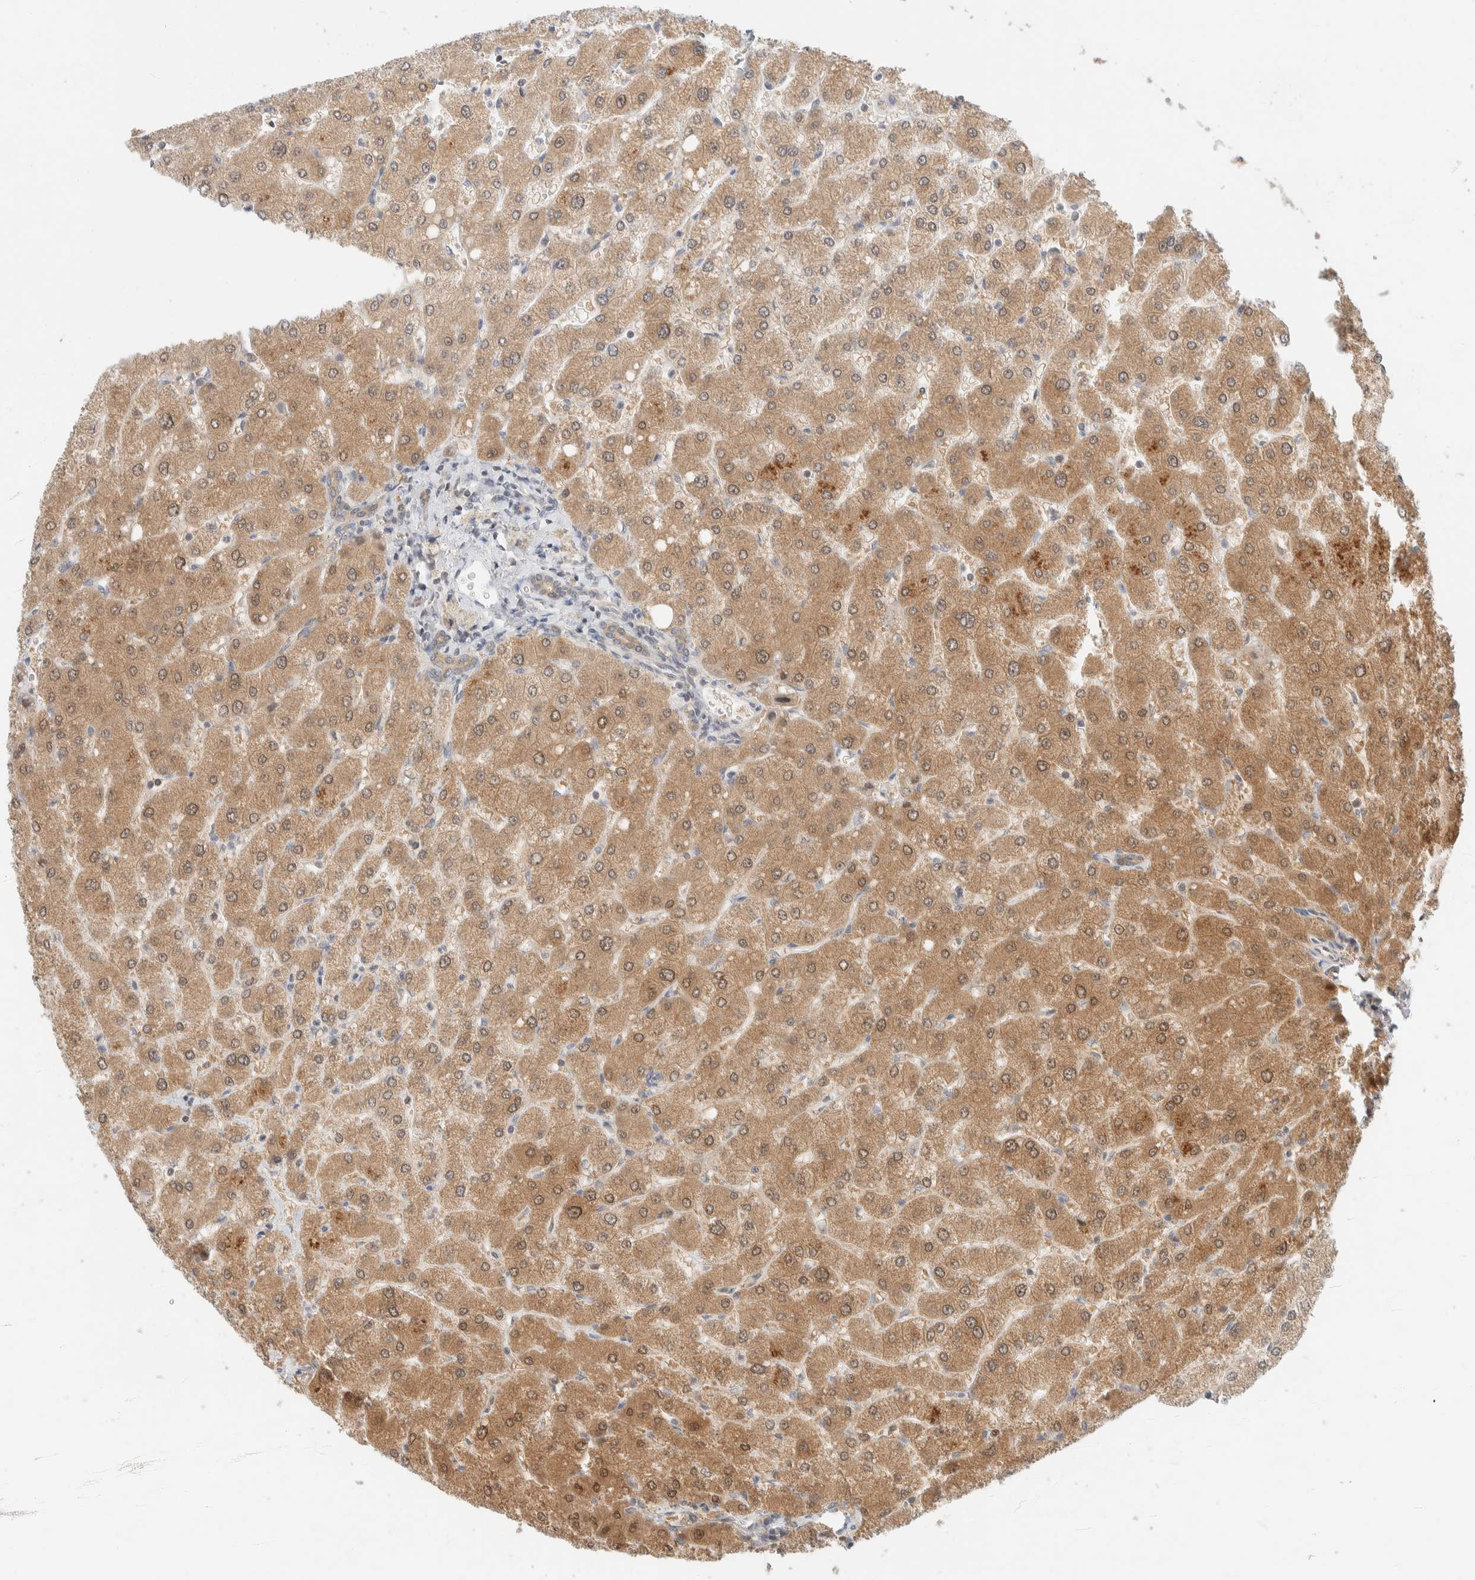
{"staining": {"intensity": "weak", "quantity": ">75%", "location": "cytoplasmic/membranous"}, "tissue": "liver", "cell_type": "Cholangiocytes", "image_type": "normal", "snomed": [{"axis": "morphology", "description": "Normal tissue, NOS"}, {"axis": "topography", "description": "Liver"}], "caption": "The image reveals staining of benign liver, revealing weak cytoplasmic/membranous protein staining (brown color) within cholangiocytes. The protein of interest is shown in brown color, while the nuclei are stained blue.", "gene": "C8orf76", "patient": {"sex": "male", "age": 55}}